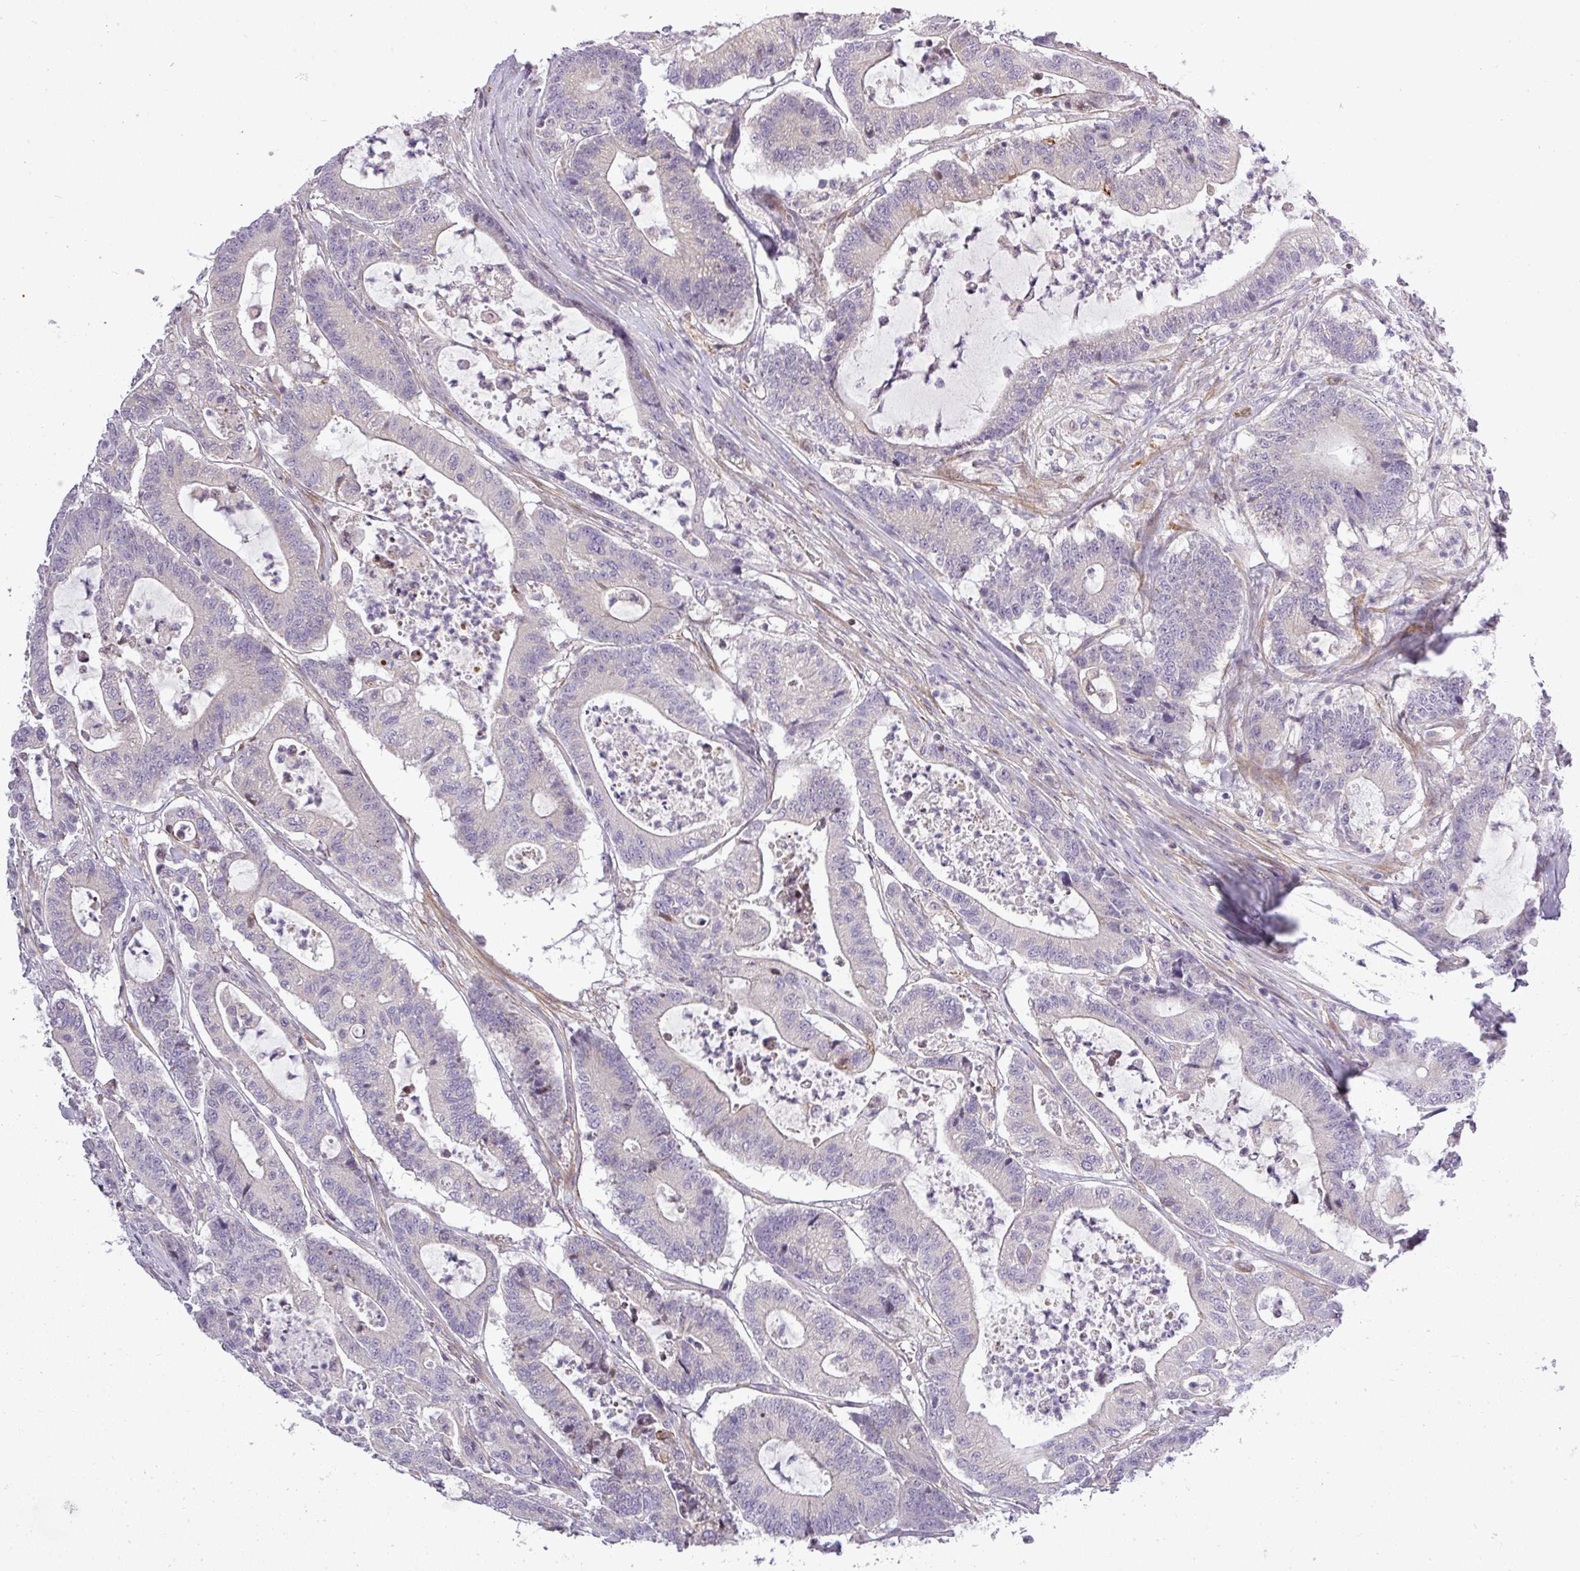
{"staining": {"intensity": "negative", "quantity": "none", "location": "none"}, "tissue": "colorectal cancer", "cell_type": "Tumor cells", "image_type": "cancer", "snomed": [{"axis": "morphology", "description": "Adenocarcinoma, NOS"}, {"axis": "topography", "description": "Colon"}], "caption": "A histopathology image of colorectal adenocarcinoma stained for a protein displays no brown staining in tumor cells. (DAB (3,3'-diaminobenzidine) immunohistochemistry (IHC) visualized using brightfield microscopy, high magnification).", "gene": "ZDHHC1", "patient": {"sex": "female", "age": 84}}